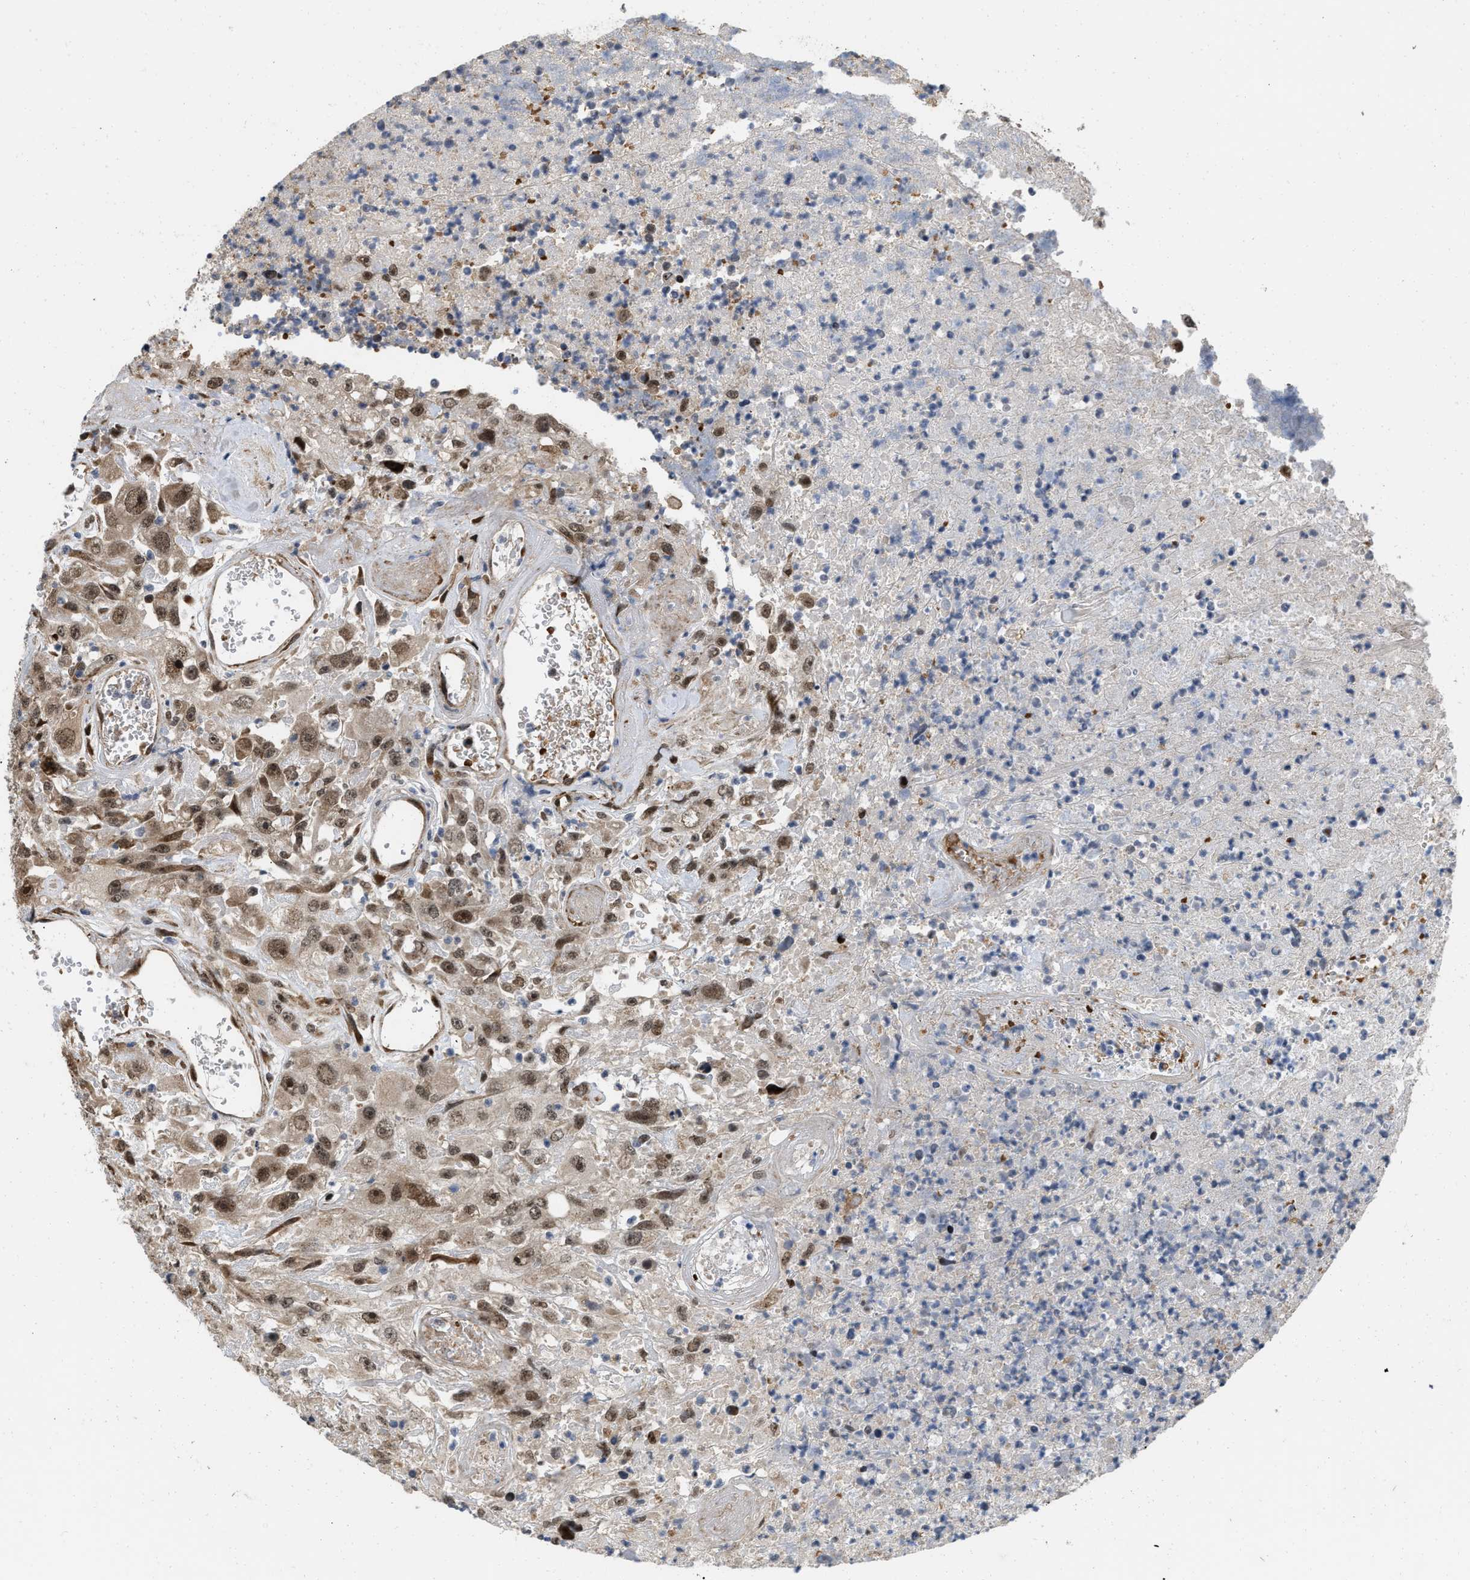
{"staining": {"intensity": "moderate", "quantity": ">75%", "location": "nuclear"}, "tissue": "urothelial cancer", "cell_type": "Tumor cells", "image_type": "cancer", "snomed": [{"axis": "morphology", "description": "Urothelial carcinoma, High grade"}, {"axis": "topography", "description": "Urinary bladder"}], "caption": "A high-resolution histopathology image shows immunohistochemistry (IHC) staining of urothelial cancer, which shows moderate nuclear expression in approximately >75% of tumor cells. (DAB = brown stain, brightfield microscopy at high magnification).", "gene": "ANKRD11", "patient": {"sex": "male", "age": 46}}